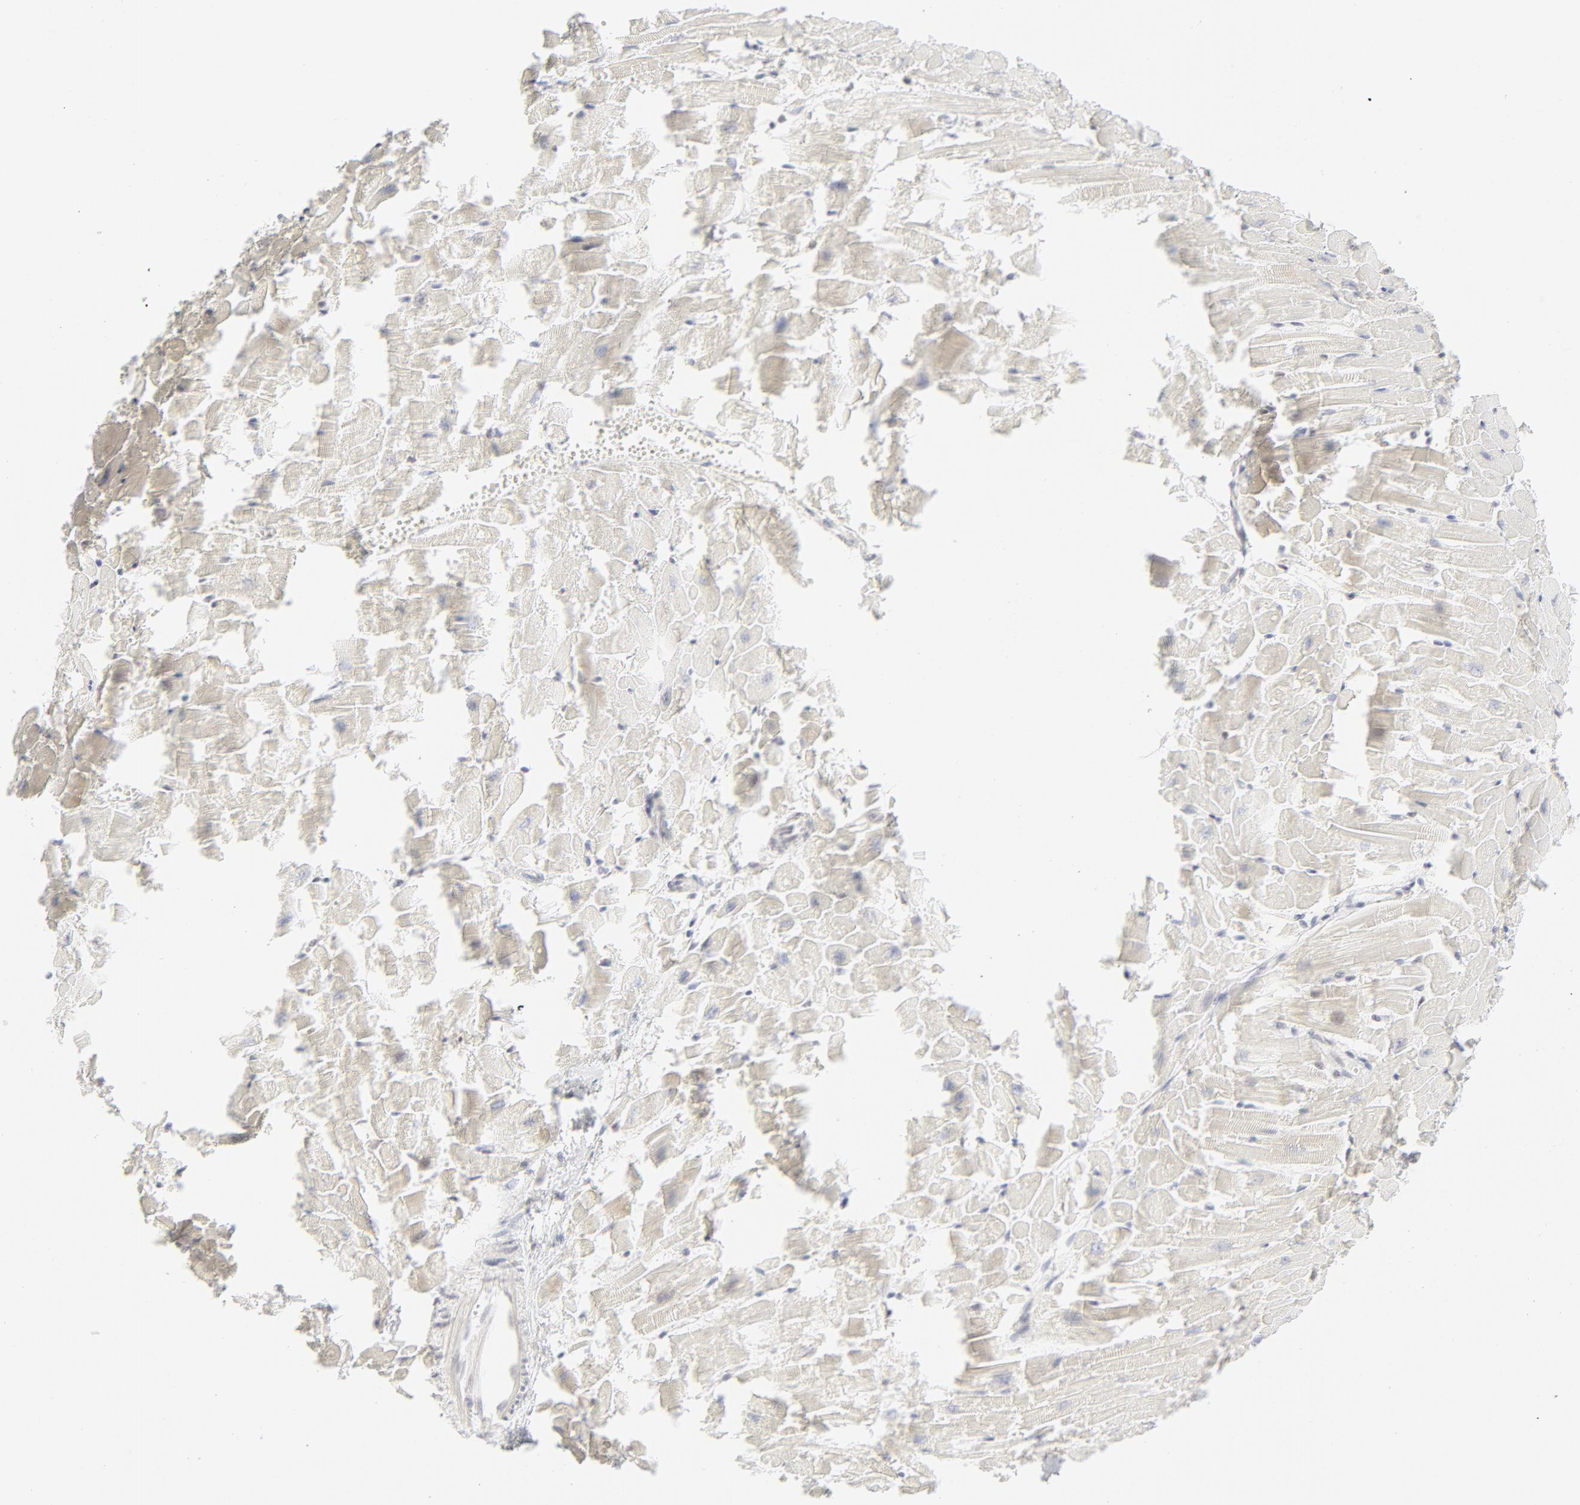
{"staining": {"intensity": "weak", "quantity": "<25%", "location": "cytoplasmic/membranous"}, "tissue": "heart muscle", "cell_type": "Cardiomyocytes", "image_type": "normal", "snomed": [{"axis": "morphology", "description": "Normal tissue, NOS"}, {"axis": "topography", "description": "Heart"}], "caption": "DAB immunohistochemical staining of normal human heart muscle exhibits no significant expression in cardiomyocytes. Nuclei are stained in blue.", "gene": "PRKCB", "patient": {"sex": "female", "age": 19}}